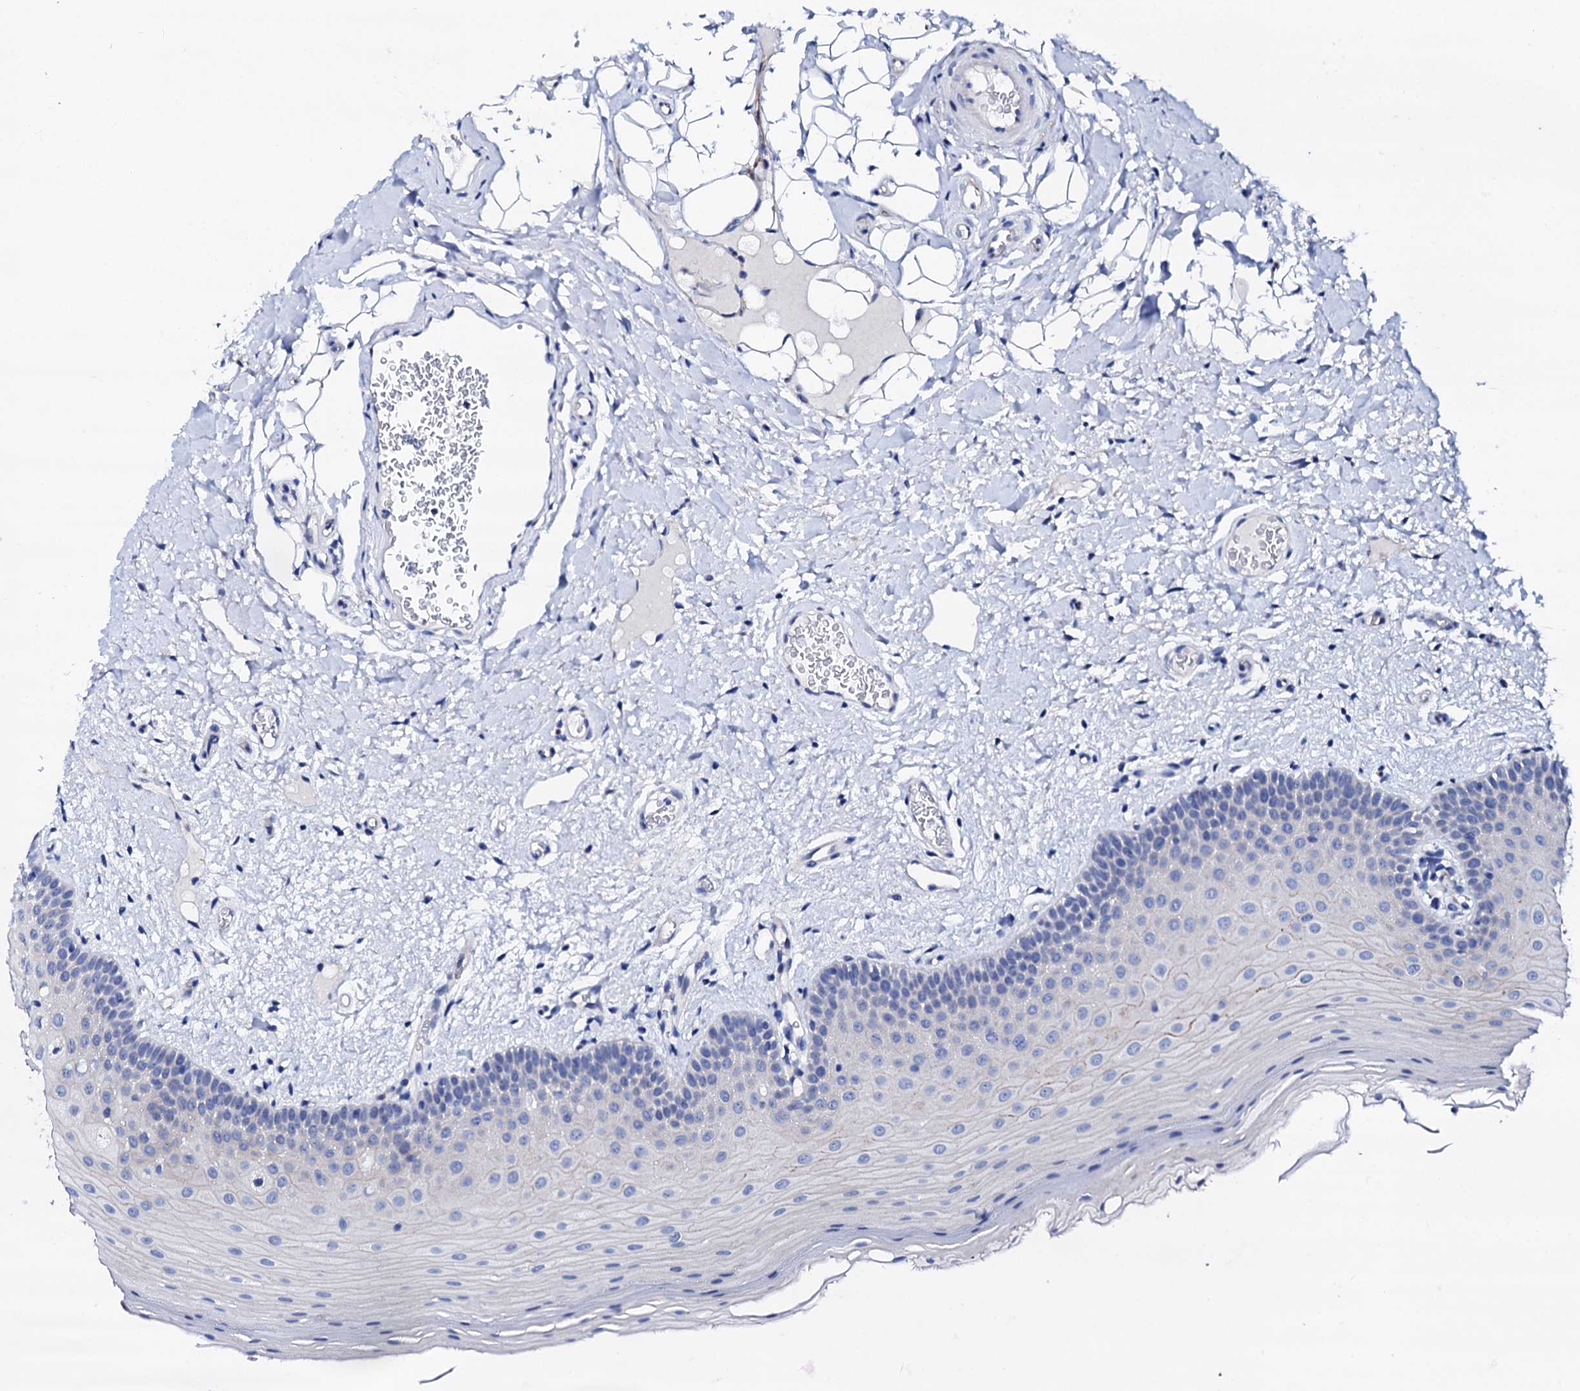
{"staining": {"intensity": "negative", "quantity": "none", "location": "none"}, "tissue": "oral mucosa", "cell_type": "Squamous epithelial cells", "image_type": "normal", "snomed": [{"axis": "morphology", "description": "Normal tissue, NOS"}, {"axis": "topography", "description": "Oral tissue"}, {"axis": "topography", "description": "Tounge, NOS"}], "caption": "The immunohistochemistry (IHC) photomicrograph has no significant positivity in squamous epithelial cells of oral mucosa.", "gene": "TRDN", "patient": {"sex": "male", "age": 47}}